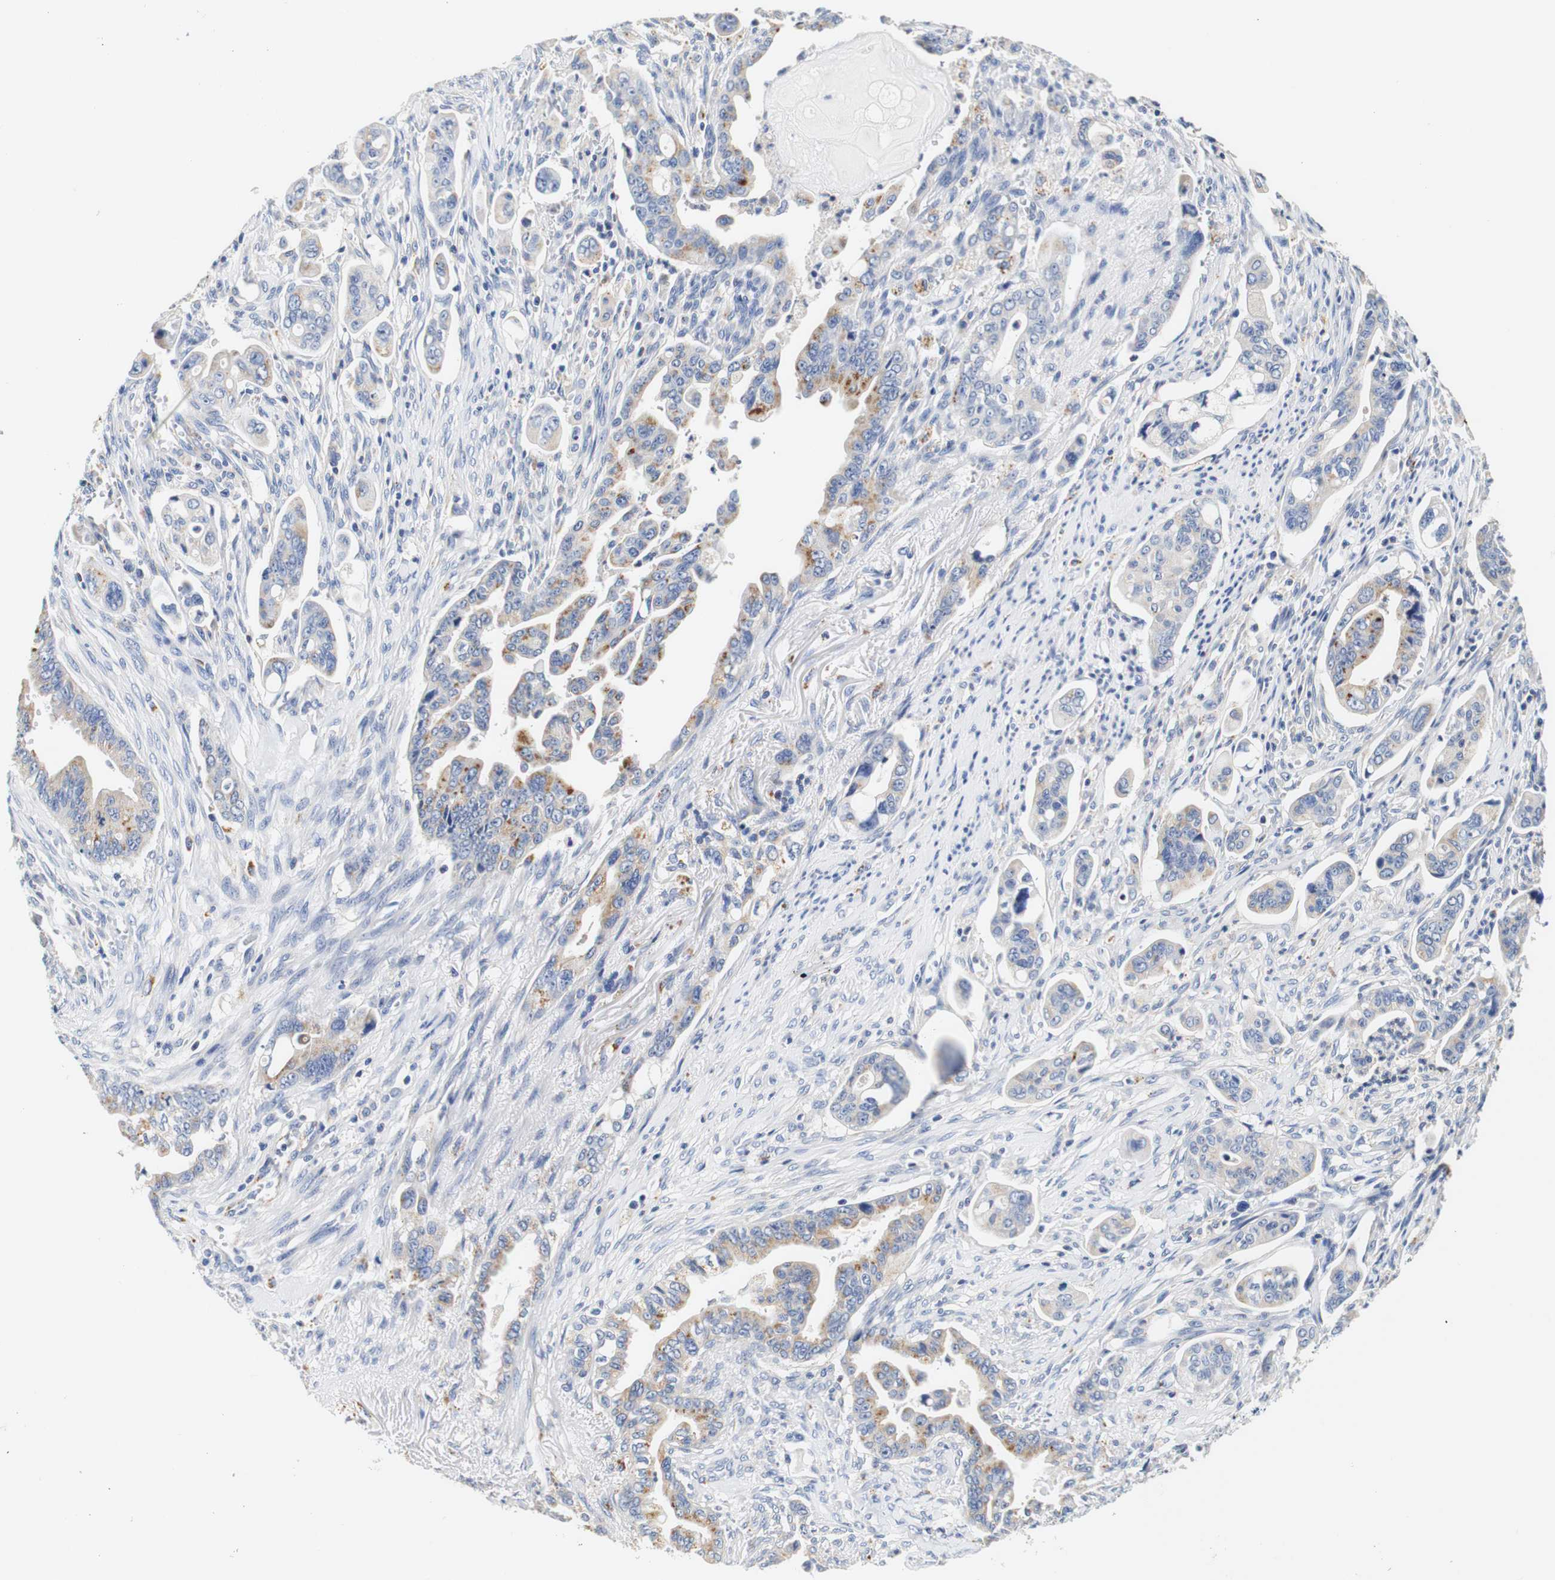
{"staining": {"intensity": "moderate", "quantity": "25%-75%", "location": "cytoplasmic/membranous"}, "tissue": "pancreatic cancer", "cell_type": "Tumor cells", "image_type": "cancer", "snomed": [{"axis": "morphology", "description": "Adenocarcinoma, NOS"}, {"axis": "topography", "description": "Pancreas"}], "caption": "High-power microscopy captured an immunohistochemistry image of pancreatic cancer, revealing moderate cytoplasmic/membranous staining in approximately 25%-75% of tumor cells.", "gene": "CAMK4", "patient": {"sex": "male", "age": 70}}